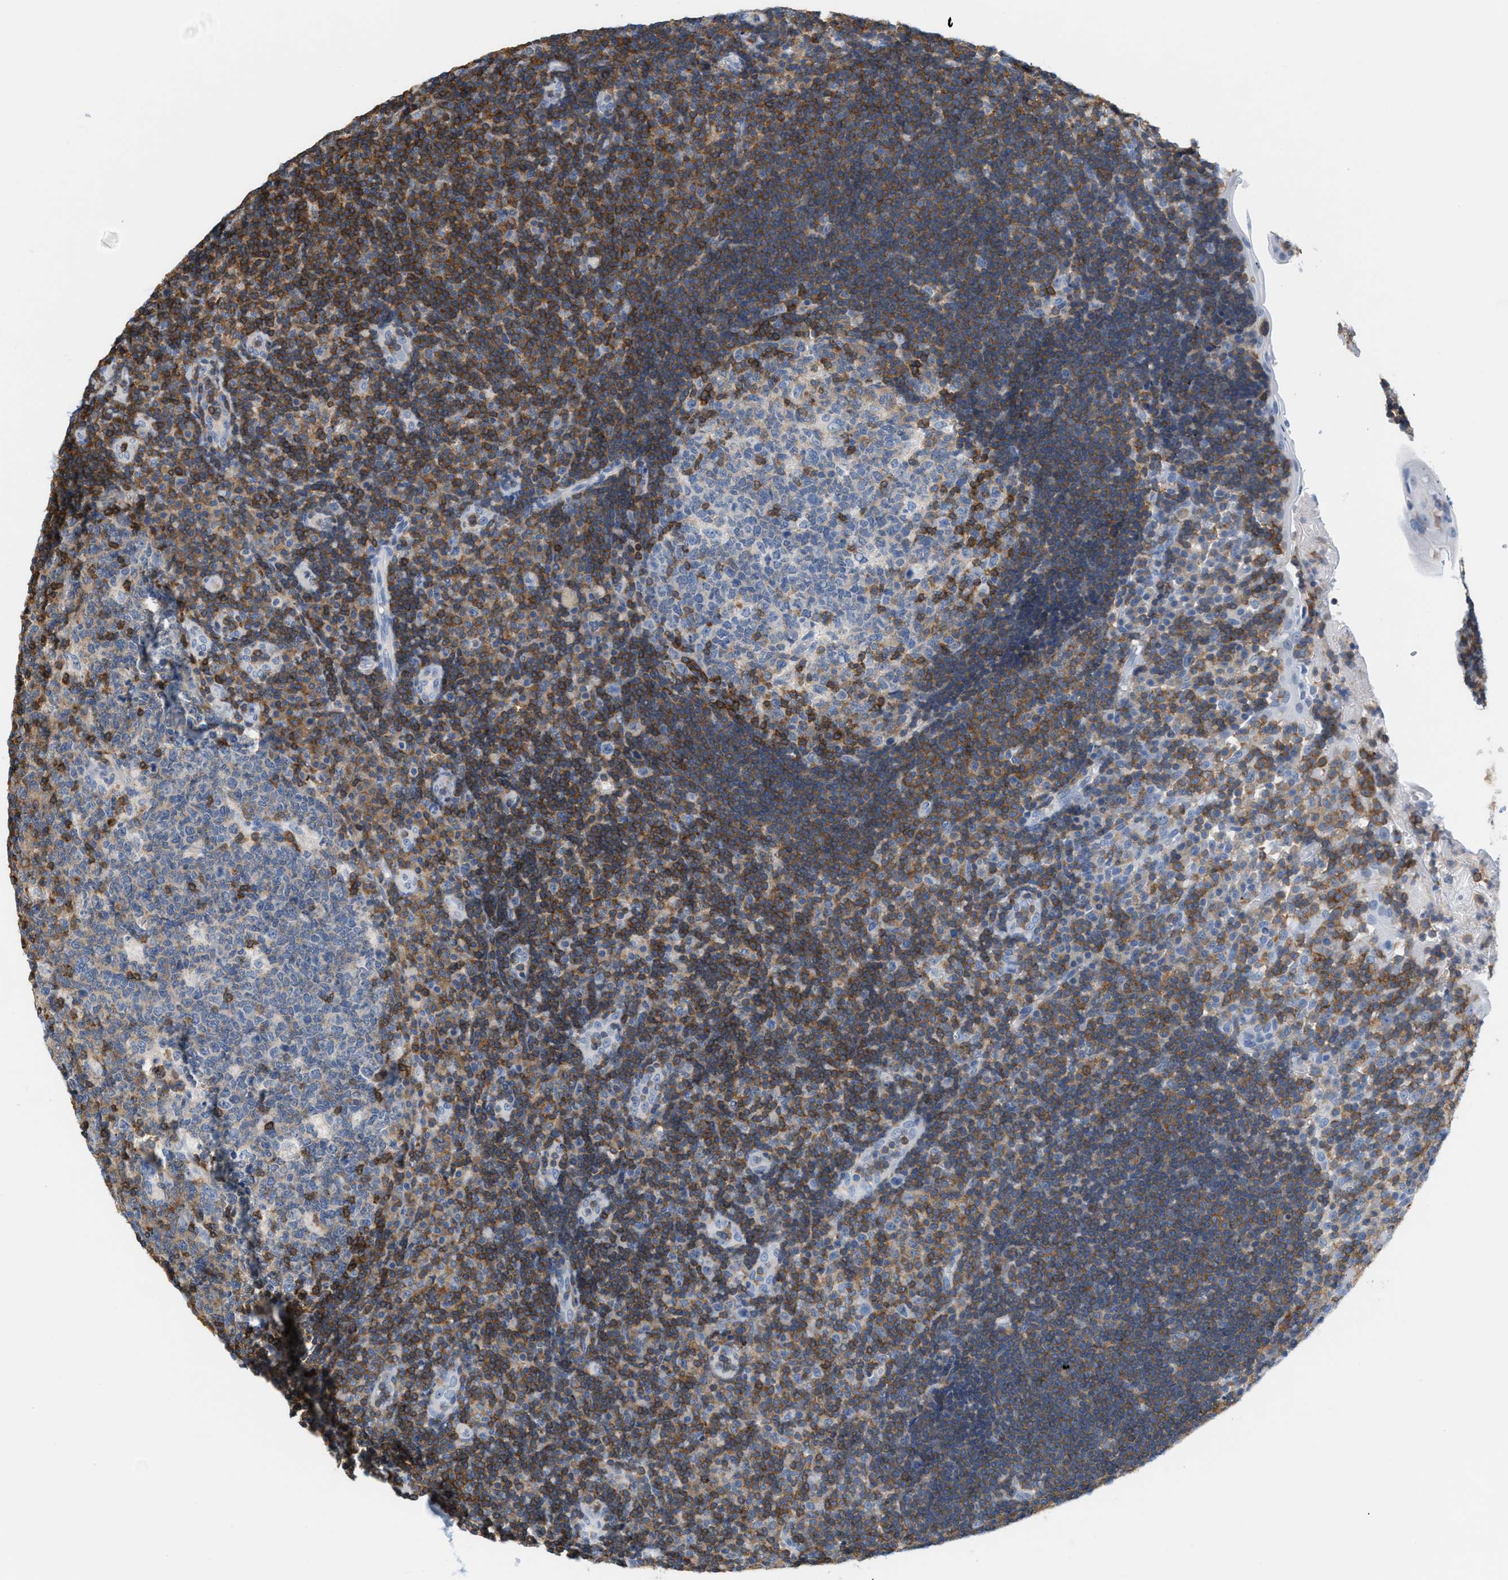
{"staining": {"intensity": "strong", "quantity": "<25%", "location": "cytoplasmic/membranous"}, "tissue": "tonsil", "cell_type": "Germinal center cells", "image_type": "normal", "snomed": [{"axis": "morphology", "description": "Normal tissue, NOS"}, {"axis": "topography", "description": "Tonsil"}], "caption": "Immunohistochemistry (IHC) (DAB) staining of unremarkable human tonsil reveals strong cytoplasmic/membranous protein expression in about <25% of germinal center cells. (DAB IHC, brown staining for protein, blue staining for nuclei).", "gene": "IL16", "patient": {"sex": "female", "age": 40}}